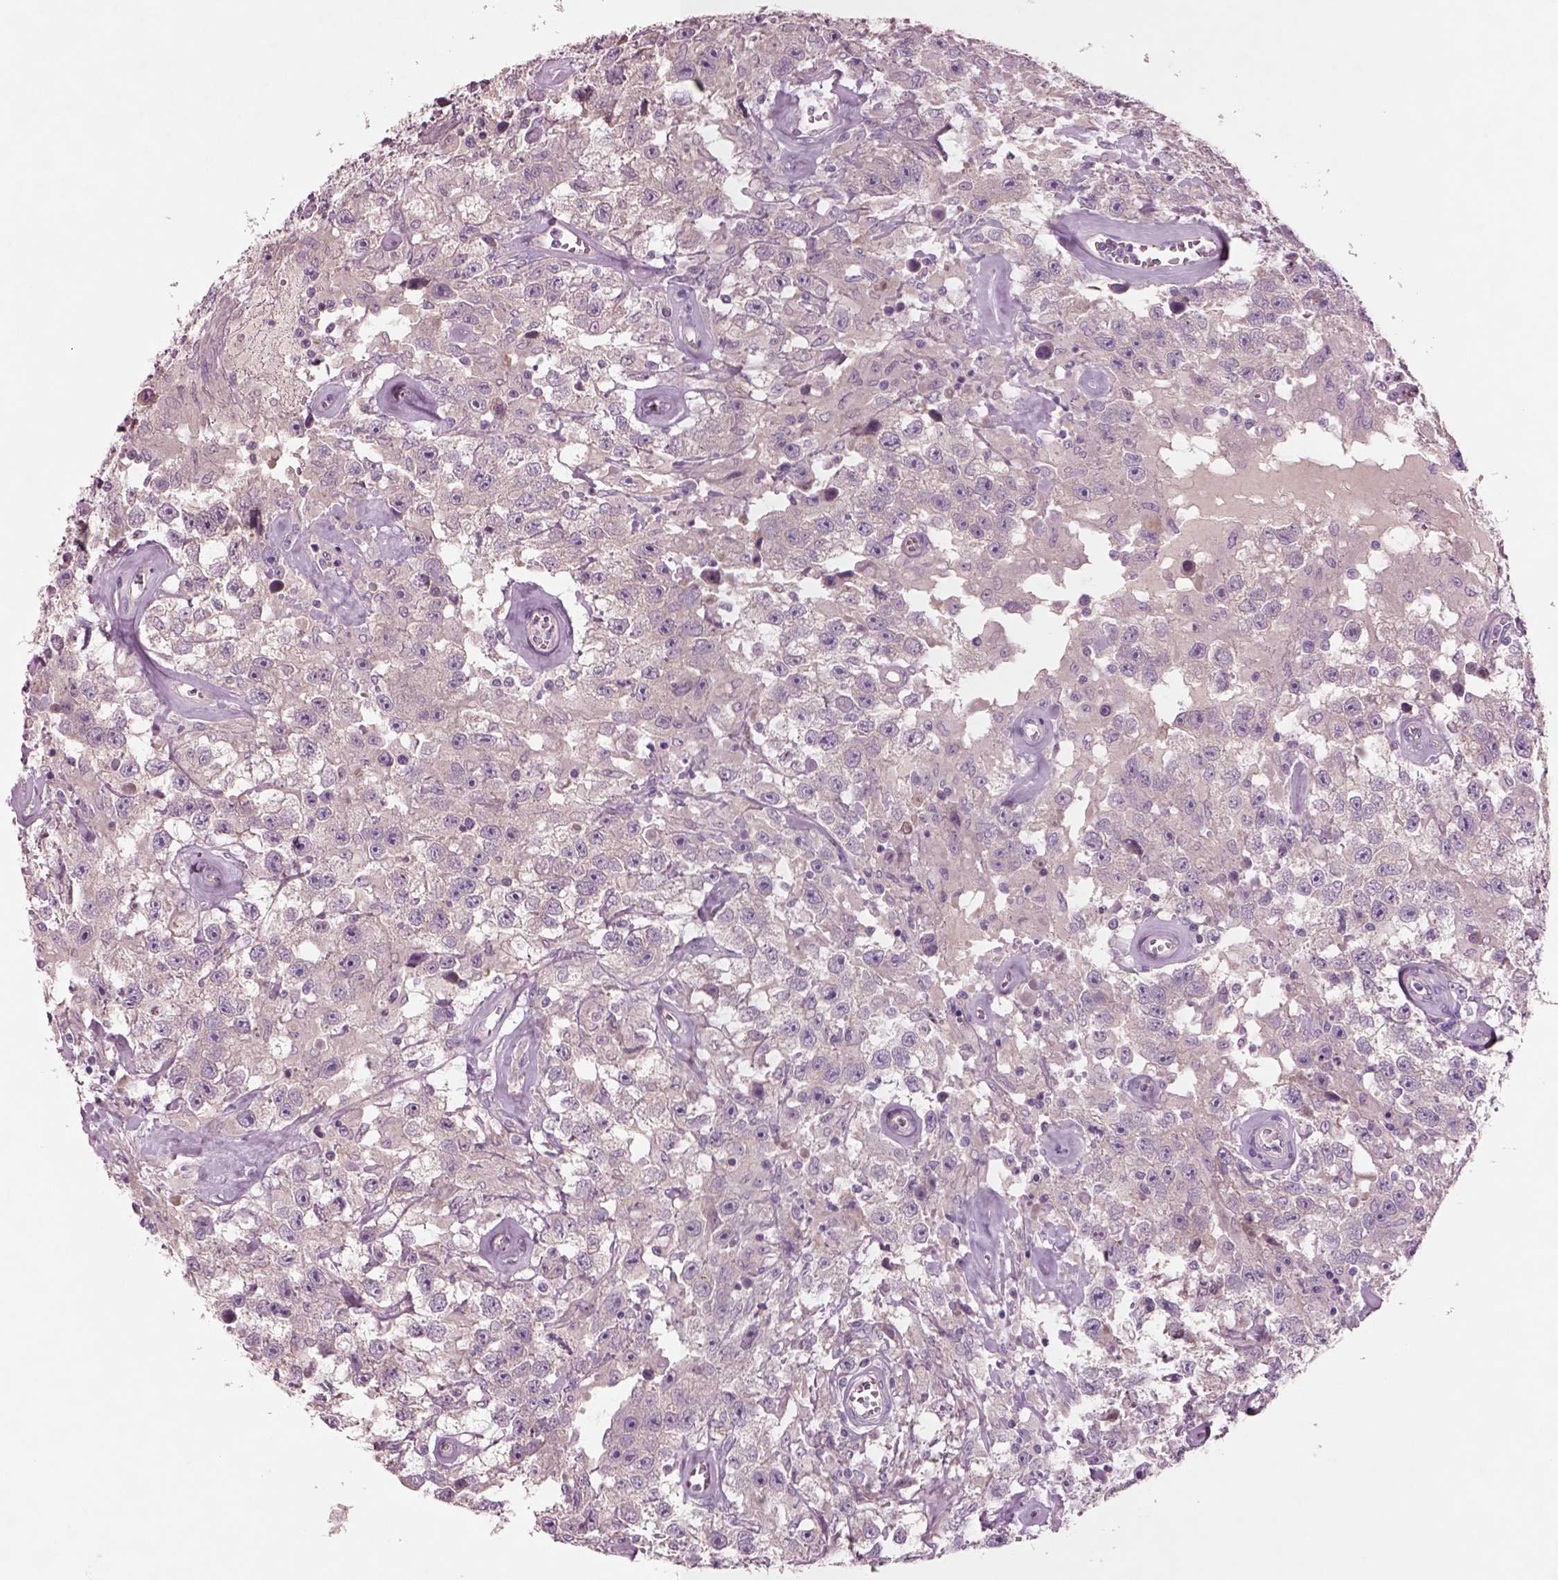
{"staining": {"intensity": "negative", "quantity": "none", "location": "none"}, "tissue": "testis cancer", "cell_type": "Tumor cells", "image_type": "cancer", "snomed": [{"axis": "morphology", "description": "Seminoma, NOS"}, {"axis": "topography", "description": "Testis"}], "caption": "The micrograph shows no staining of tumor cells in testis cancer (seminoma).", "gene": "DUOXA2", "patient": {"sex": "male", "age": 43}}